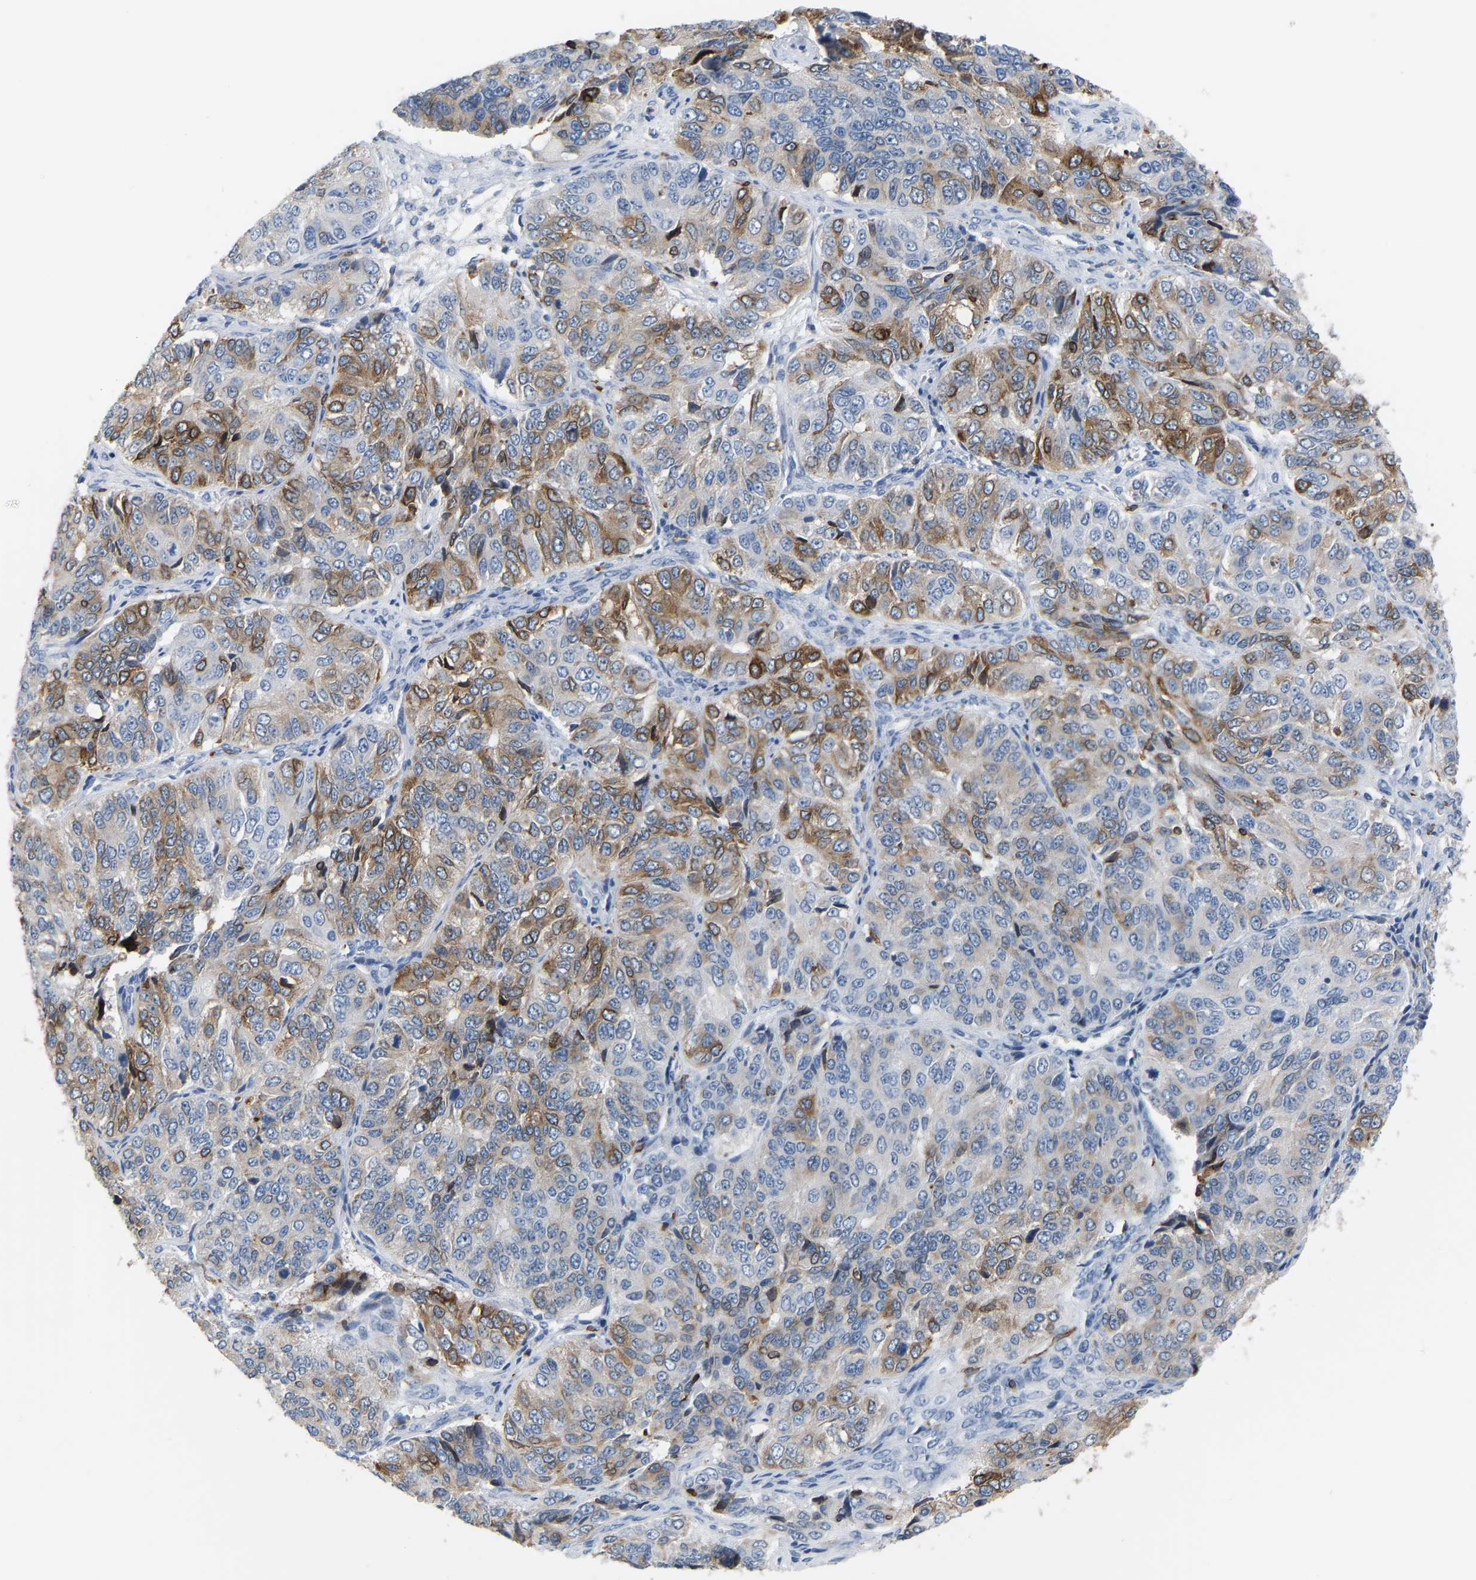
{"staining": {"intensity": "moderate", "quantity": "25%-75%", "location": "cytoplasmic/membranous"}, "tissue": "ovarian cancer", "cell_type": "Tumor cells", "image_type": "cancer", "snomed": [{"axis": "morphology", "description": "Carcinoma, endometroid"}, {"axis": "topography", "description": "Ovary"}], "caption": "Ovarian cancer tissue displays moderate cytoplasmic/membranous positivity in approximately 25%-75% of tumor cells (DAB IHC with brightfield microscopy, high magnification).", "gene": "PTGS1", "patient": {"sex": "female", "age": 51}}